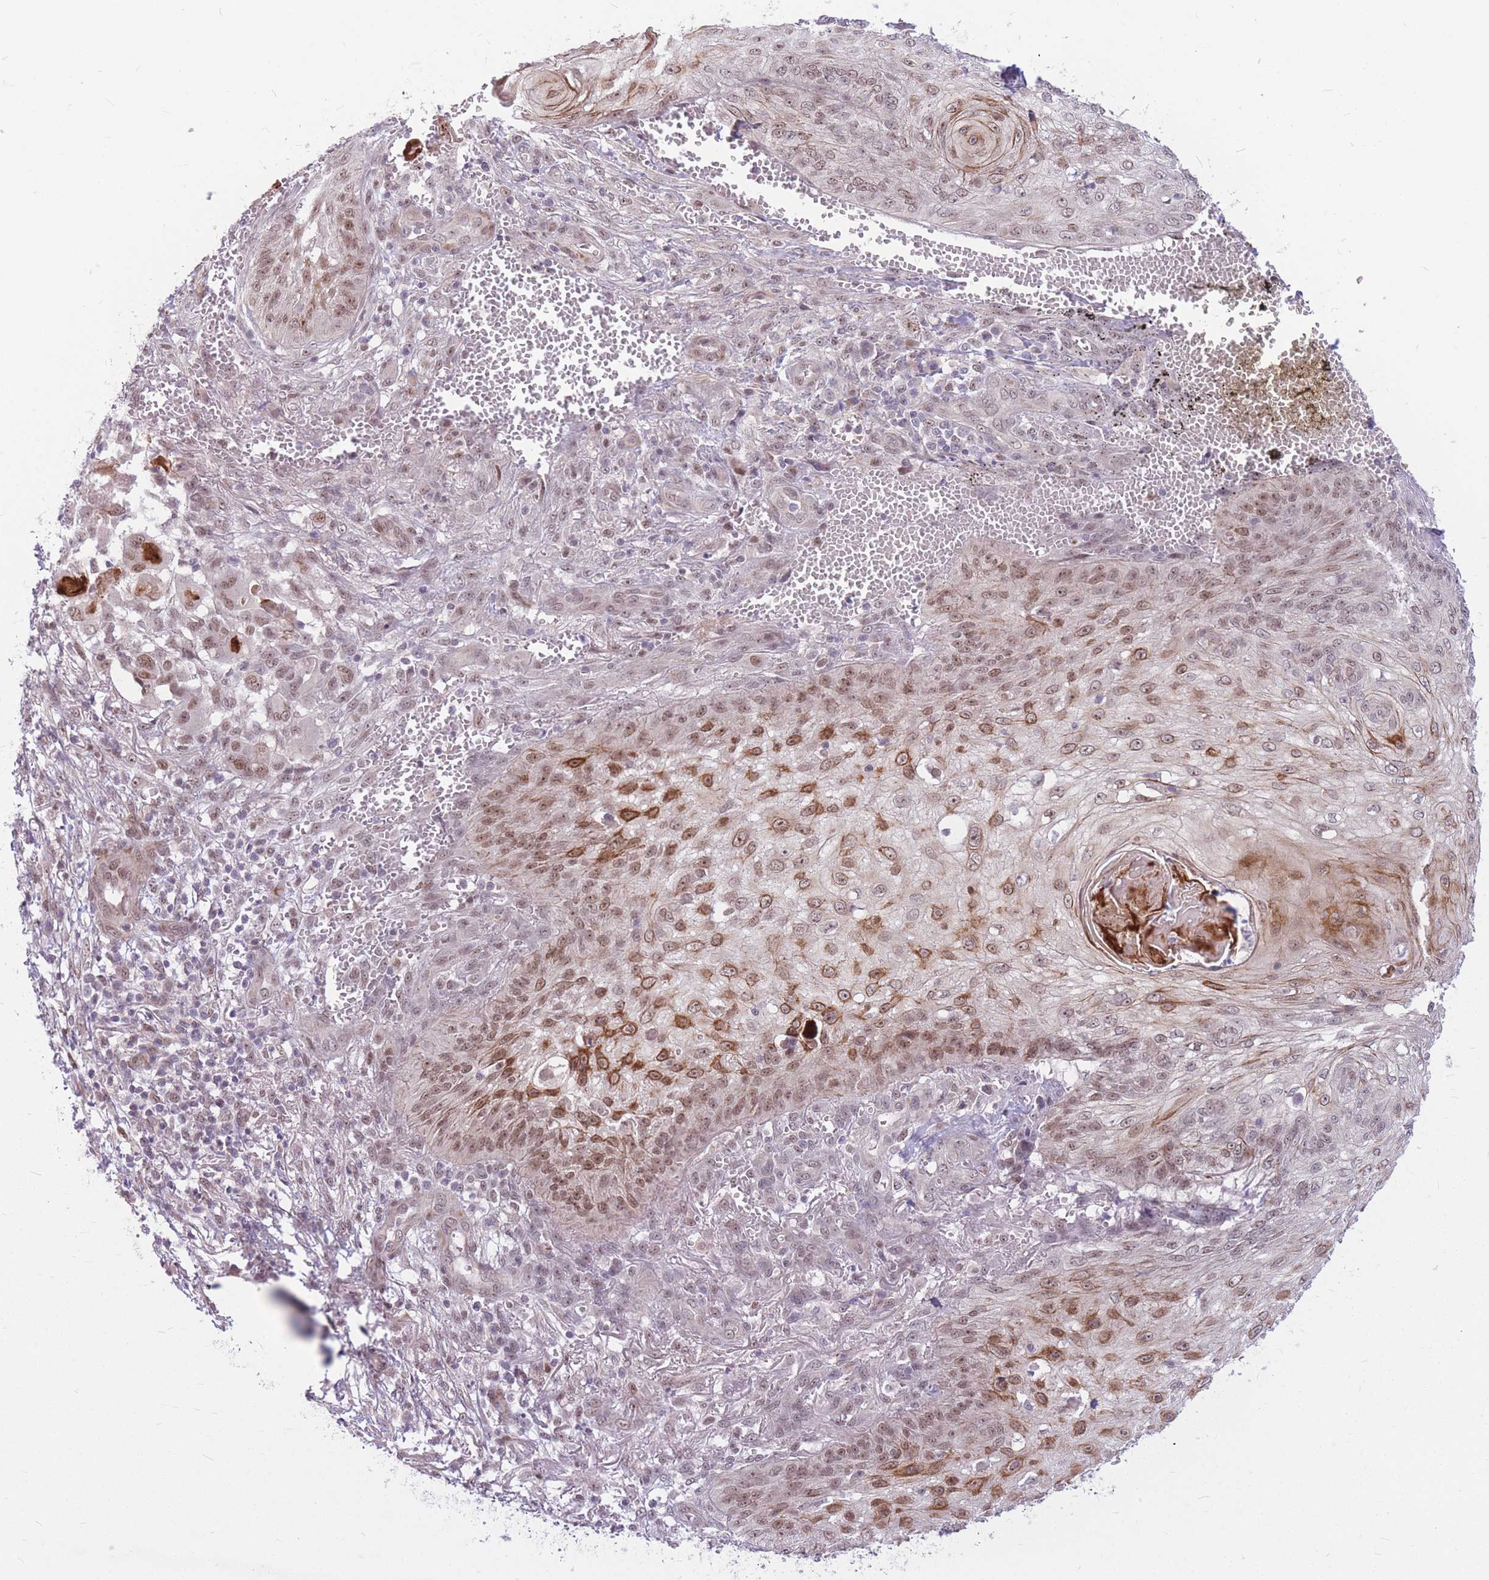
{"staining": {"intensity": "moderate", "quantity": "25%-75%", "location": "cytoplasmic/membranous,nuclear"}, "tissue": "skin cancer", "cell_type": "Tumor cells", "image_type": "cancer", "snomed": [{"axis": "morphology", "description": "Squamous cell carcinoma, NOS"}, {"axis": "topography", "description": "Skin"}], "caption": "Skin cancer stained for a protein (brown) shows moderate cytoplasmic/membranous and nuclear positive positivity in approximately 25%-75% of tumor cells.", "gene": "ERCC2", "patient": {"sex": "male", "age": 70}}